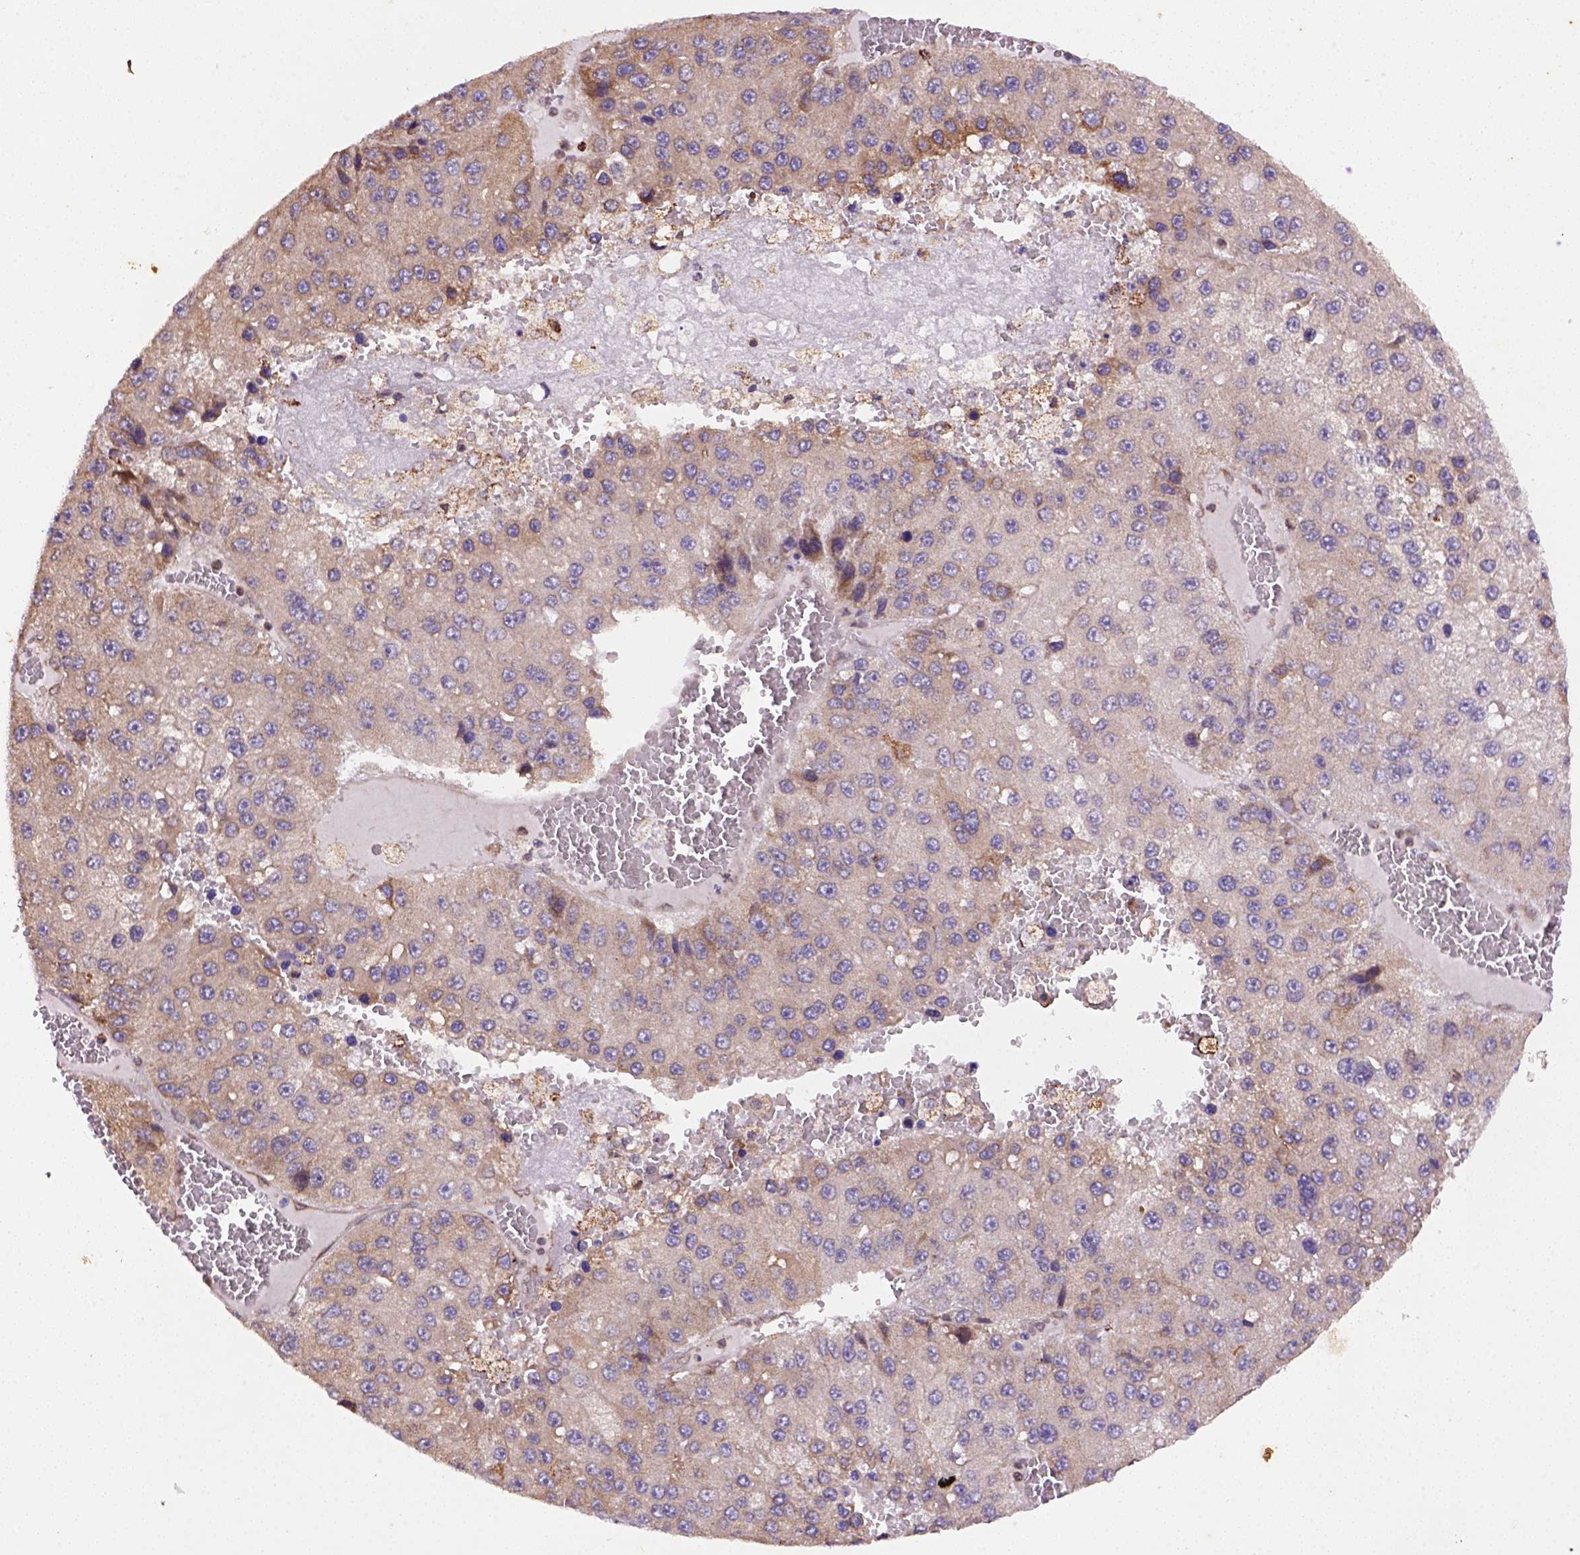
{"staining": {"intensity": "moderate", "quantity": "25%-75%", "location": "cytoplasmic/membranous"}, "tissue": "liver cancer", "cell_type": "Tumor cells", "image_type": "cancer", "snomed": [{"axis": "morphology", "description": "Carcinoma, Hepatocellular, NOS"}, {"axis": "topography", "description": "Liver"}], "caption": "An immunohistochemistry (IHC) image of tumor tissue is shown. Protein staining in brown labels moderate cytoplasmic/membranous positivity in hepatocellular carcinoma (liver) within tumor cells.", "gene": "FZD7", "patient": {"sex": "female", "age": 73}}